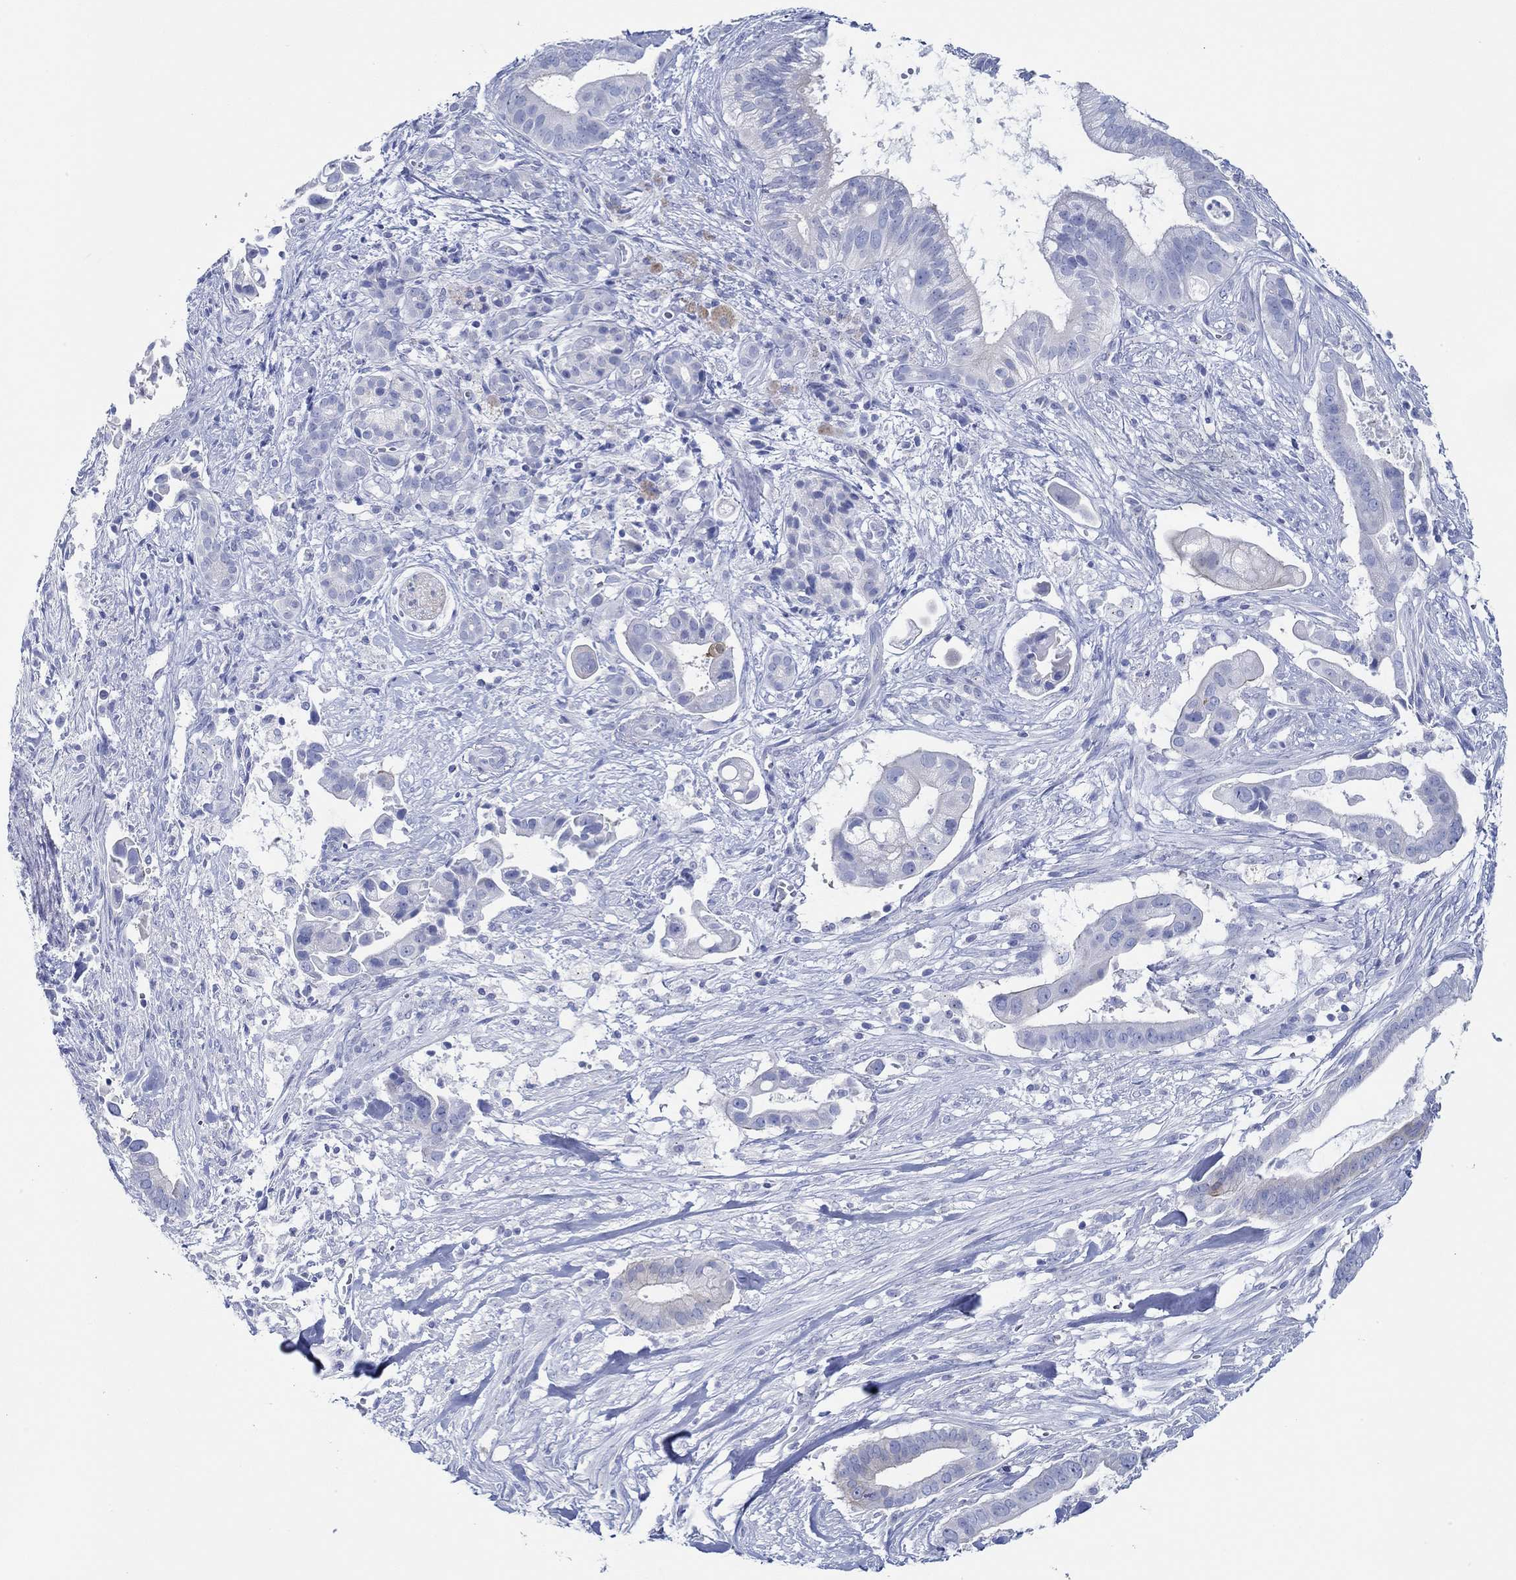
{"staining": {"intensity": "moderate", "quantity": "<25%", "location": "cytoplasmic/membranous"}, "tissue": "pancreatic cancer", "cell_type": "Tumor cells", "image_type": "cancer", "snomed": [{"axis": "morphology", "description": "Adenocarcinoma, NOS"}, {"axis": "topography", "description": "Pancreas"}], "caption": "Immunohistochemistry image of pancreatic cancer stained for a protein (brown), which shows low levels of moderate cytoplasmic/membranous expression in about <25% of tumor cells.", "gene": "IGFBP6", "patient": {"sex": "male", "age": 61}}